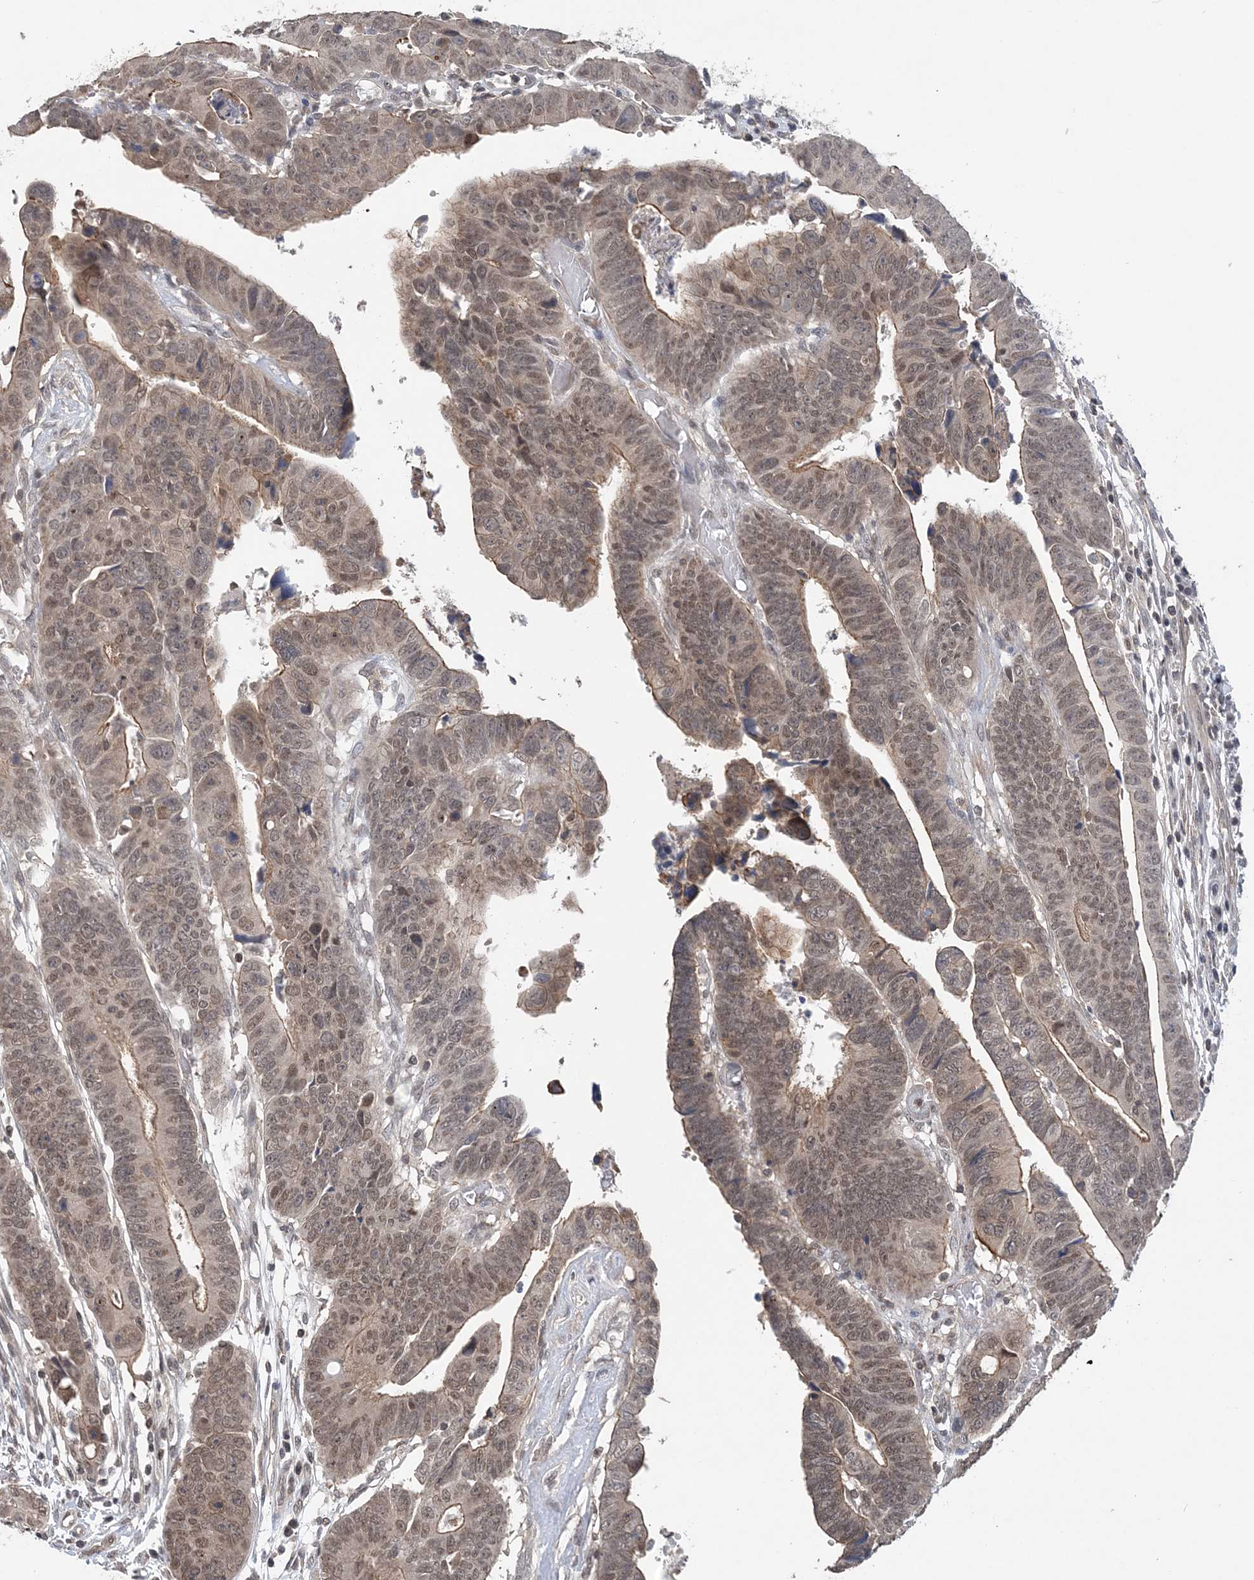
{"staining": {"intensity": "moderate", "quantity": ">75%", "location": "cytoplasmic/membranous,nuclear"}, "tissue": "colorectal cancer", "cell_type": "Tumor cells", "image_type": "cancer", "snomed": [{"axis": "morphology", "description": "Adenocarcinoma, NOS"}, {"axis": "topography", "description": "Rectum"}], "caption": "Moderate cytoplasmic/membranous and nuclear protein staining is identified in about >75% of tumor cells in colorectal cancer.", "gene": "CCDC152", "patient": {"sex": "female", "age": 65}}